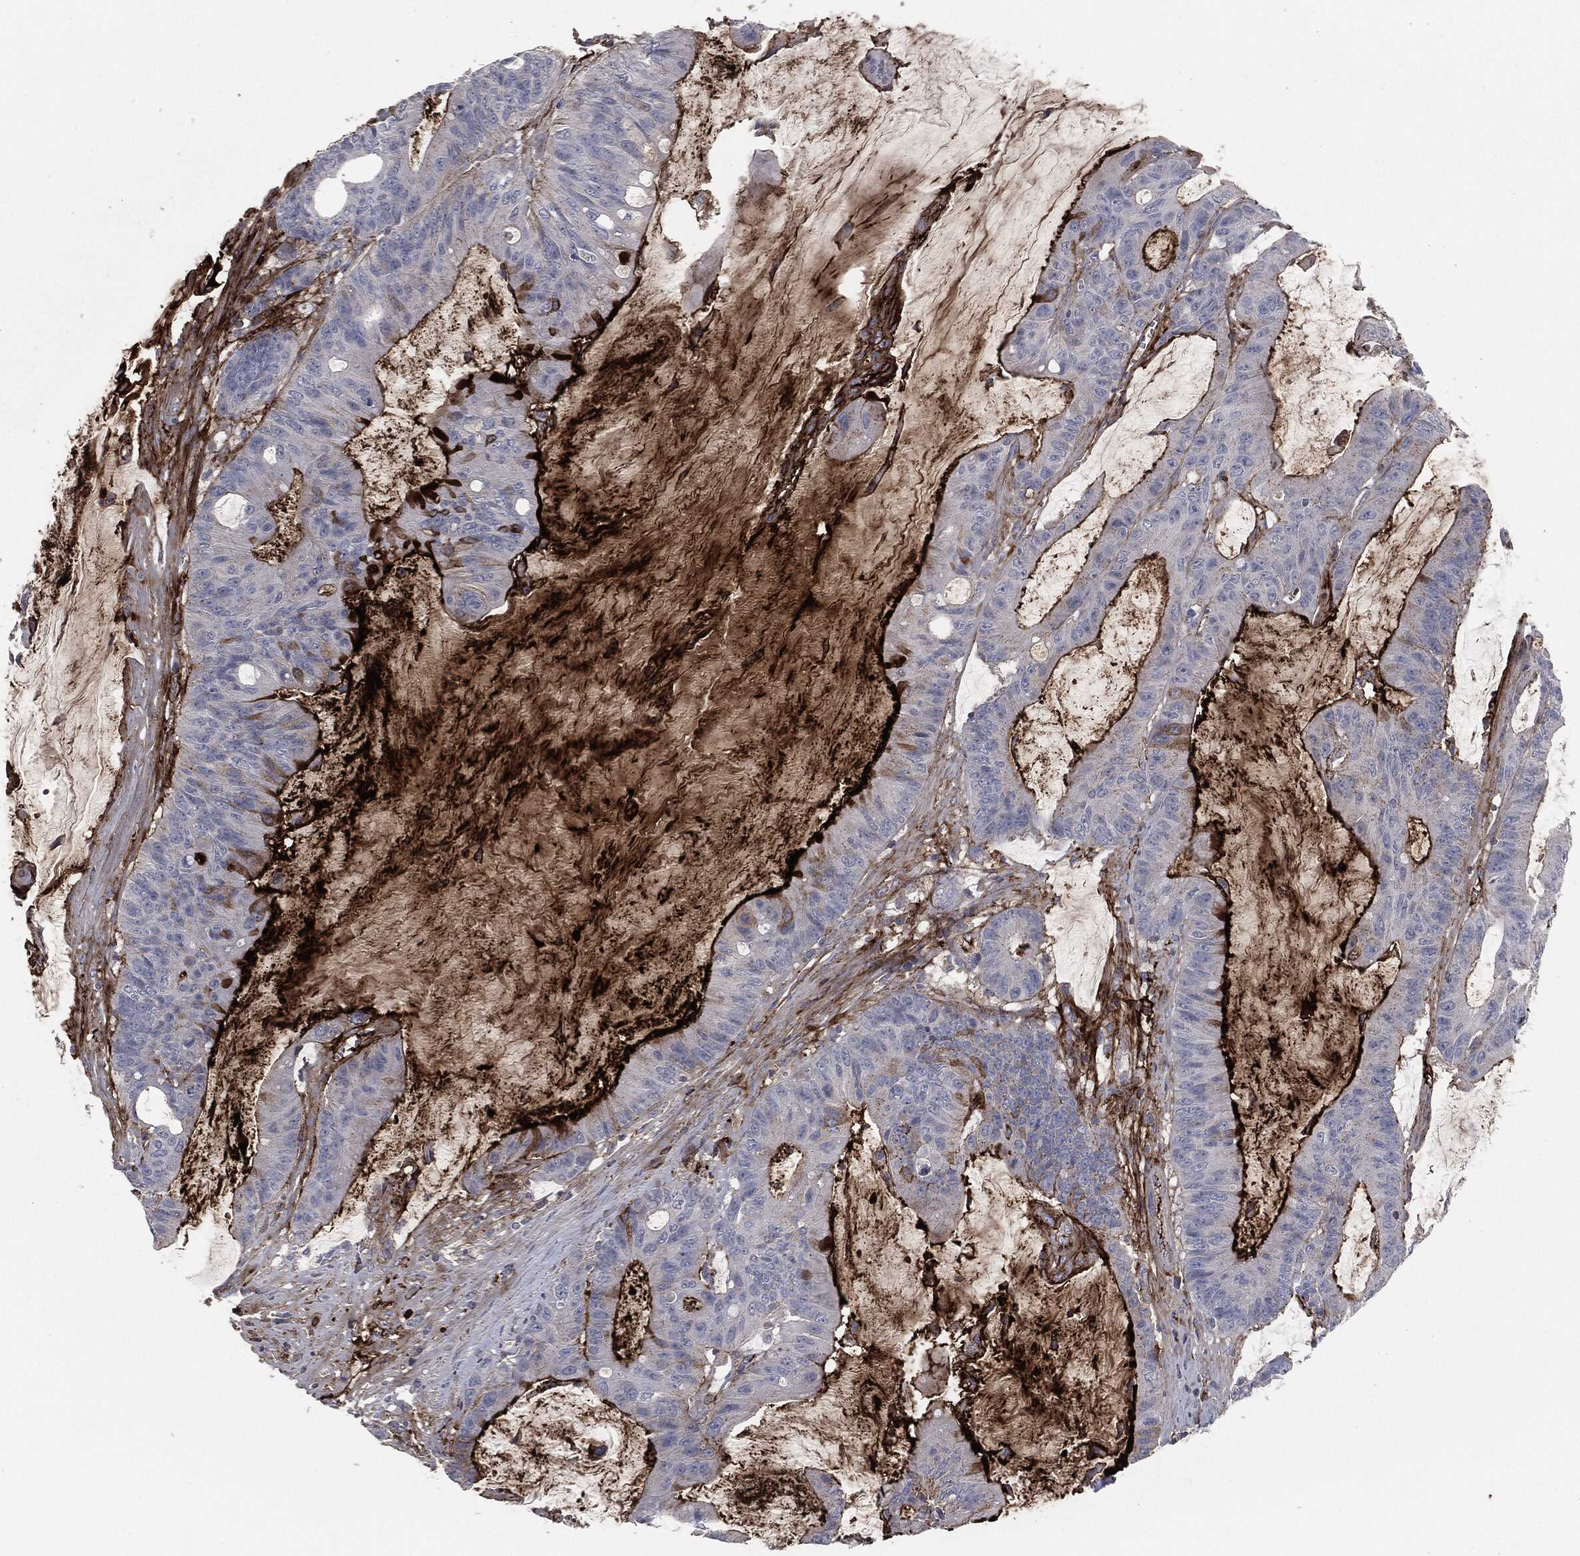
{"staining": {"intensity": "strong", "quantity": "25%-75%", "location": "cytoplasmic/membranous"}, "tissue": "colorectal cancer", "cell_type": "Tumor cells", "image_type": "cancer", "snomed": [{"axis": "morphology", "description": "Adenocarcinoma, NOS"}, {"axis": "topography", "description": "Colon"}], "caption": "This image demonstrates immunohistochemistry staining of human colorectal cancer (adenocarcinoma), with high strong cytoplasmic/membranous positivity in approximately 25%-75% of tumor cells.", "gene": "APOB", "patient": {"sex": "female", "age": 69}}